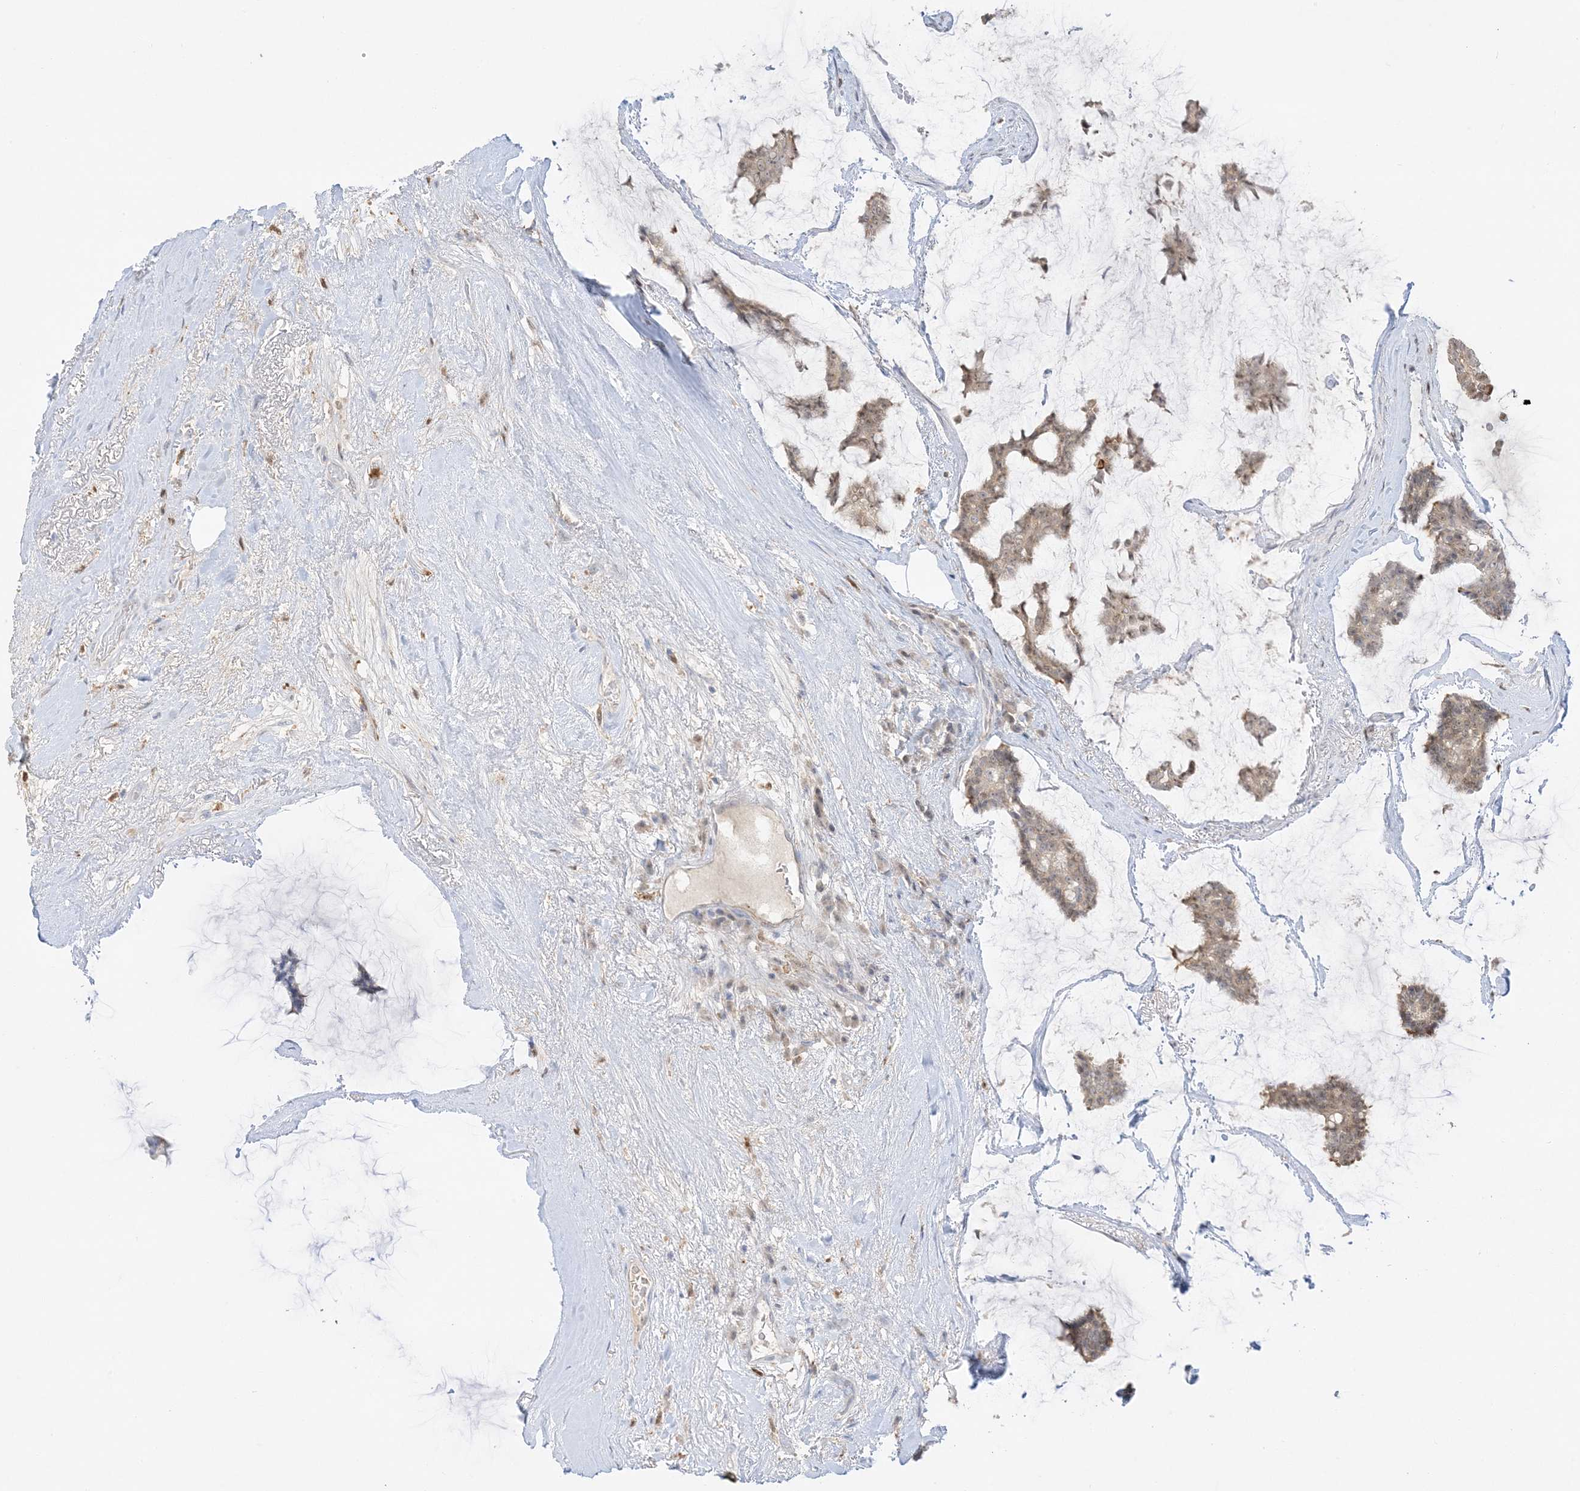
{"staining": {"intensity": "weak", "quantity": "25%-75%", "location": "cytoplasmic/membranous,nuclear"}, "tissue": "breast cancer", "cell_type": "Tumor cells", "image_type": "cancer", "snomed": [{"axis": "morphology", "description": "Duct carcinoma"}, {"axis": "topography", "description": "Breast"}], "caption": "Brown immunohistochemical staining in human breast invasive ductal carcinoma shows weak cytoplasmic/membranous and nuclear staining in about 25%-75% of tumor cells.", "gene": "GCA", "patient": {"sex": "female", "age": 93}}